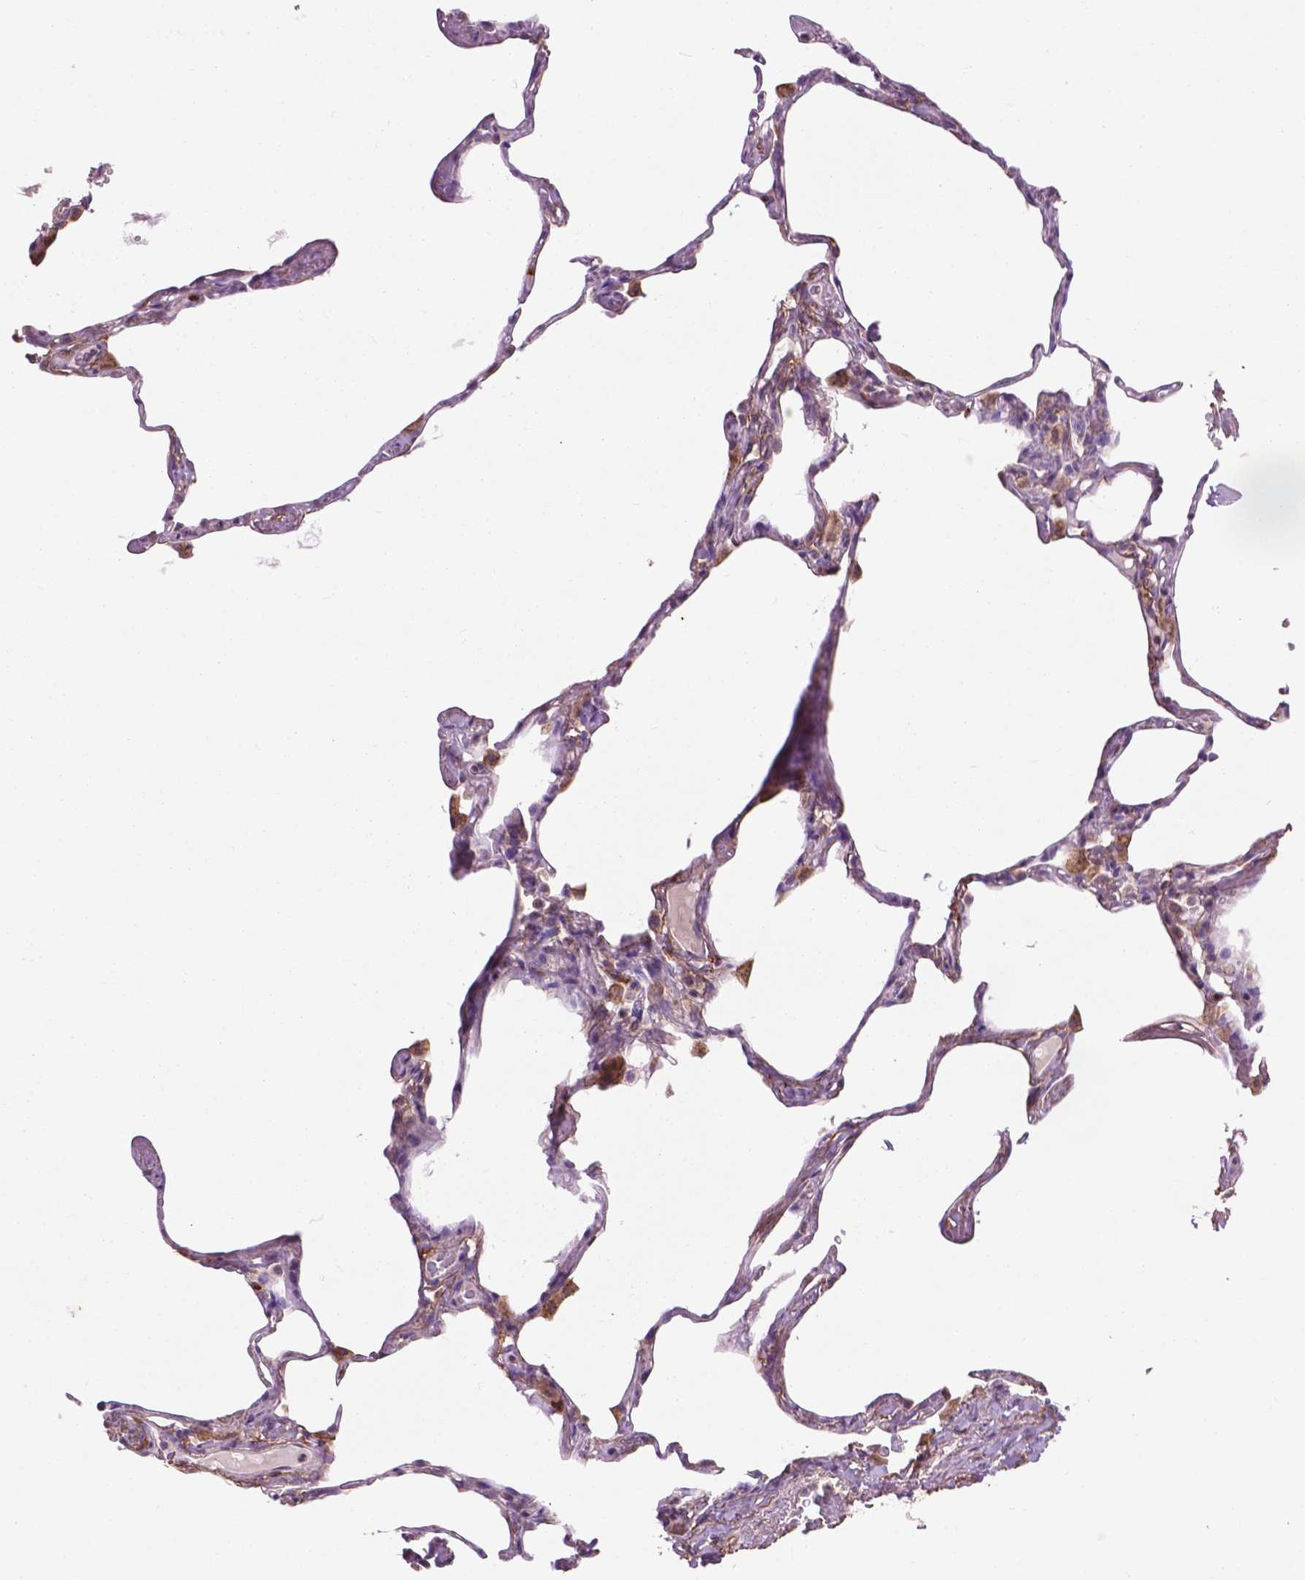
{"staining": {"intensity": "negative", "quantity": "none", "location": "none"}, "tissue": "lung", "cell_type": "Alveolar cells", "image_type": "normal", "snomed": [{"axis": "morphology", "description": "Normal tissue, NOS"}, {"axis": "topography", "description": "Lung"}], "caption": "This is an IHC photomicrograph of unremarkable lung. There is no expression in alveolar cells.", "gene": "LRRC3C", "patient": {"sex": "male", "age": 65}}